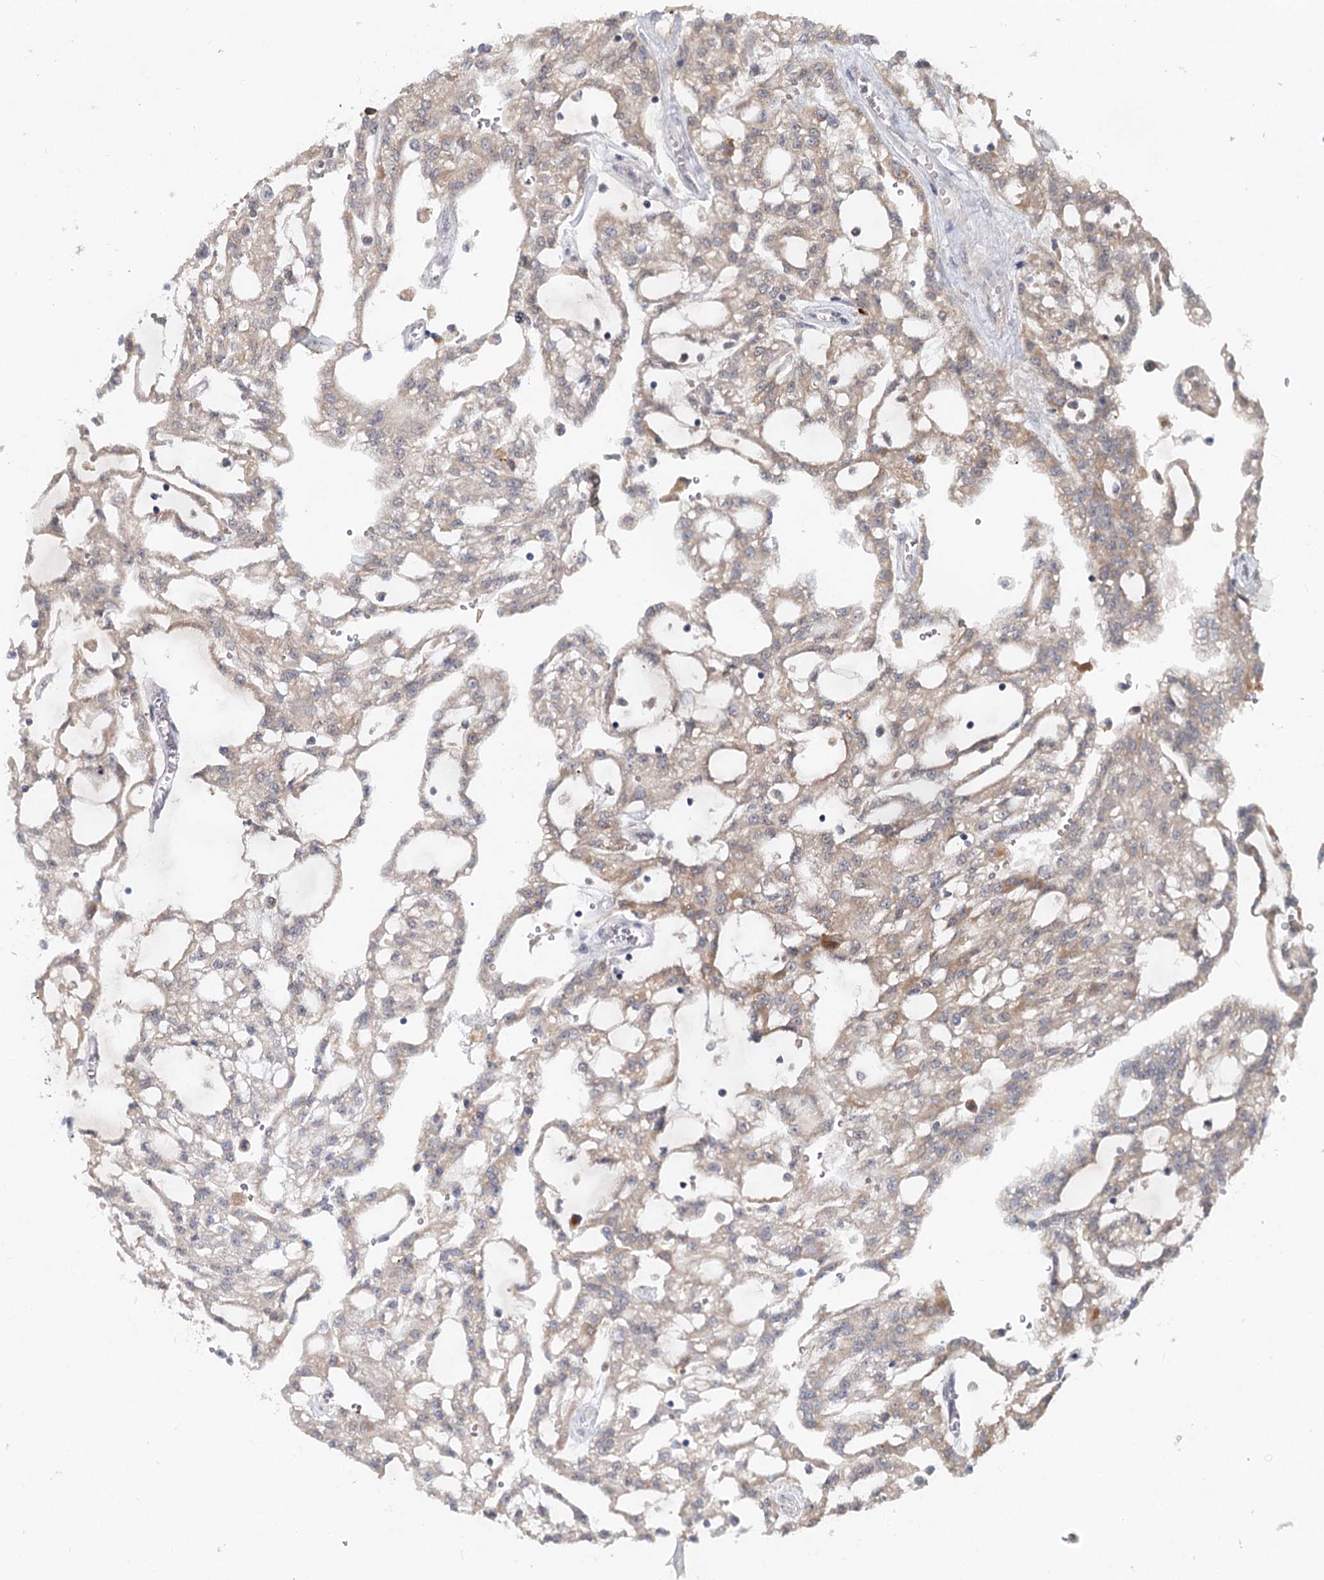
{"staining": {"intensity": "weak", "quantity": ">75%", "location": "cytoplasmic/membranous"}, "tissue": "renal cancer", "cell_type": "Tumor cells", "image_type": "cancer", "snomed": [{"axis": "morphology", "description": "Adenocarcinoma, NOS"}, {"axis": "topography", "description": "Kidney"}], "caption": "Protein positivity by immunohistochemistry (IHC) reveals weak cytoplasmic/membranous positivity in approximately >75% of tumor cells in renal cancer (adenocarcinoma).", "gene": "AP3B1", "patient": {"sex": "male", "age": 63}}